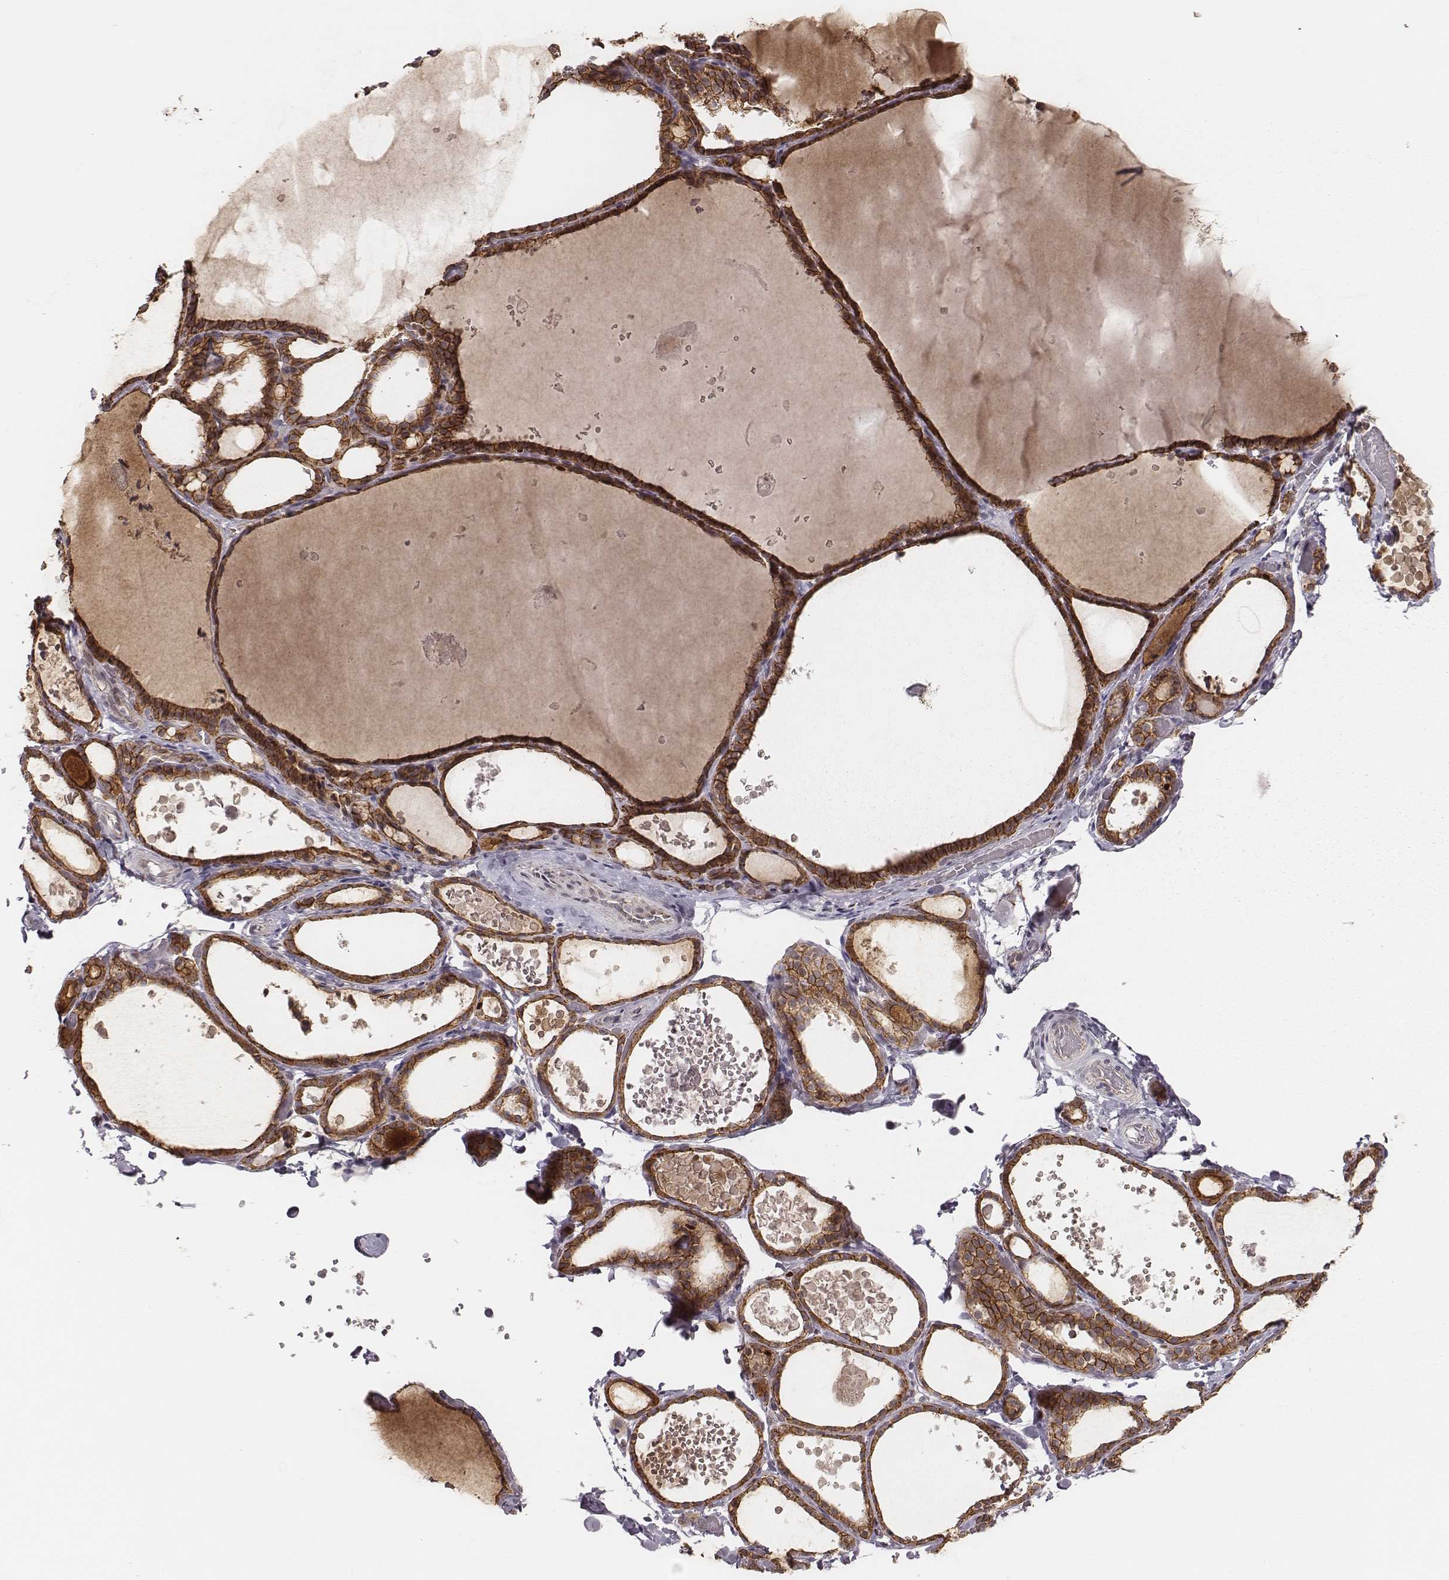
{"staining": {"intensity": "strong", "quantity": ">75%", "location": "cytoplasmic/membranous"}, "tissue": "thyroid gland", "cell_type": "Glandular cells", "image_type": "normal", "snomed": [{"axis": "morphology", "description": "Normal tissue, NOS"}, {"axis": "topography", "description": "Thyroid gland"}], "caption": "The image exhibits immunohistochemical staining of normal thyroid gland. There is strong cytoplasmic/membranous expression is seen in about >75% of glandular cells.", "gene": "WDR59", "patient": {"sex": "female", "age": 56}}